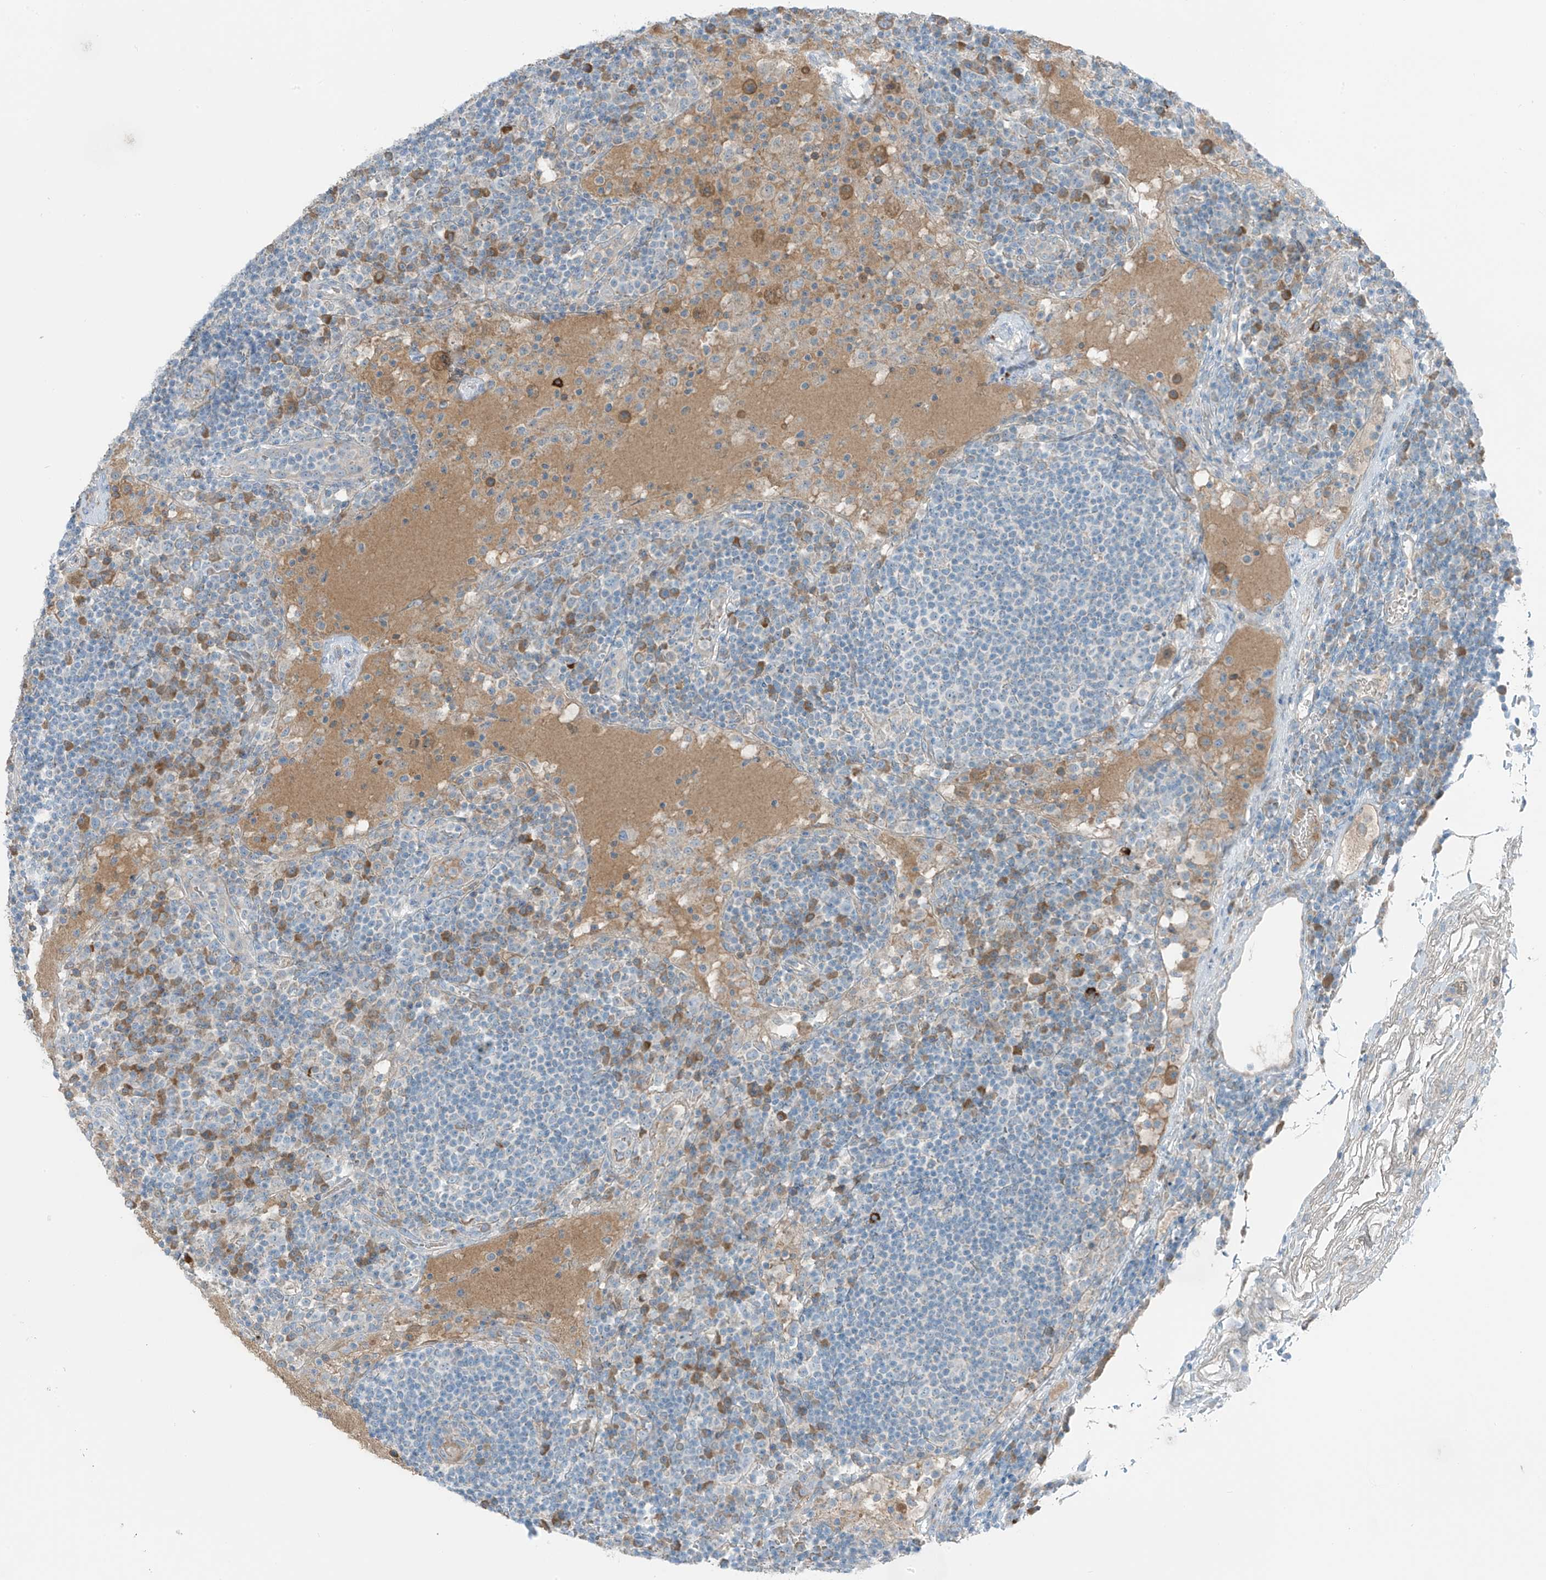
{"staining": {"intensity": "negative", "quantity": "none", "location": "none"}, "tissue": "lymph node", "cell_type": "Germinal center cells", "image_type": "normal", "snomed": [{"axis": "morphology", "description": "Normal tissue, NOS"}, {"axis": "topography", "description": "Lymph node"}], "caption": "Immunohistochemistry histopathology image of unremarkable lymph node: human lymph node stained with DAB reveals no significant protein staining in germinal center cells.", "gene": "FAM131C", "patient": {"sex": "female", "age": 53}}